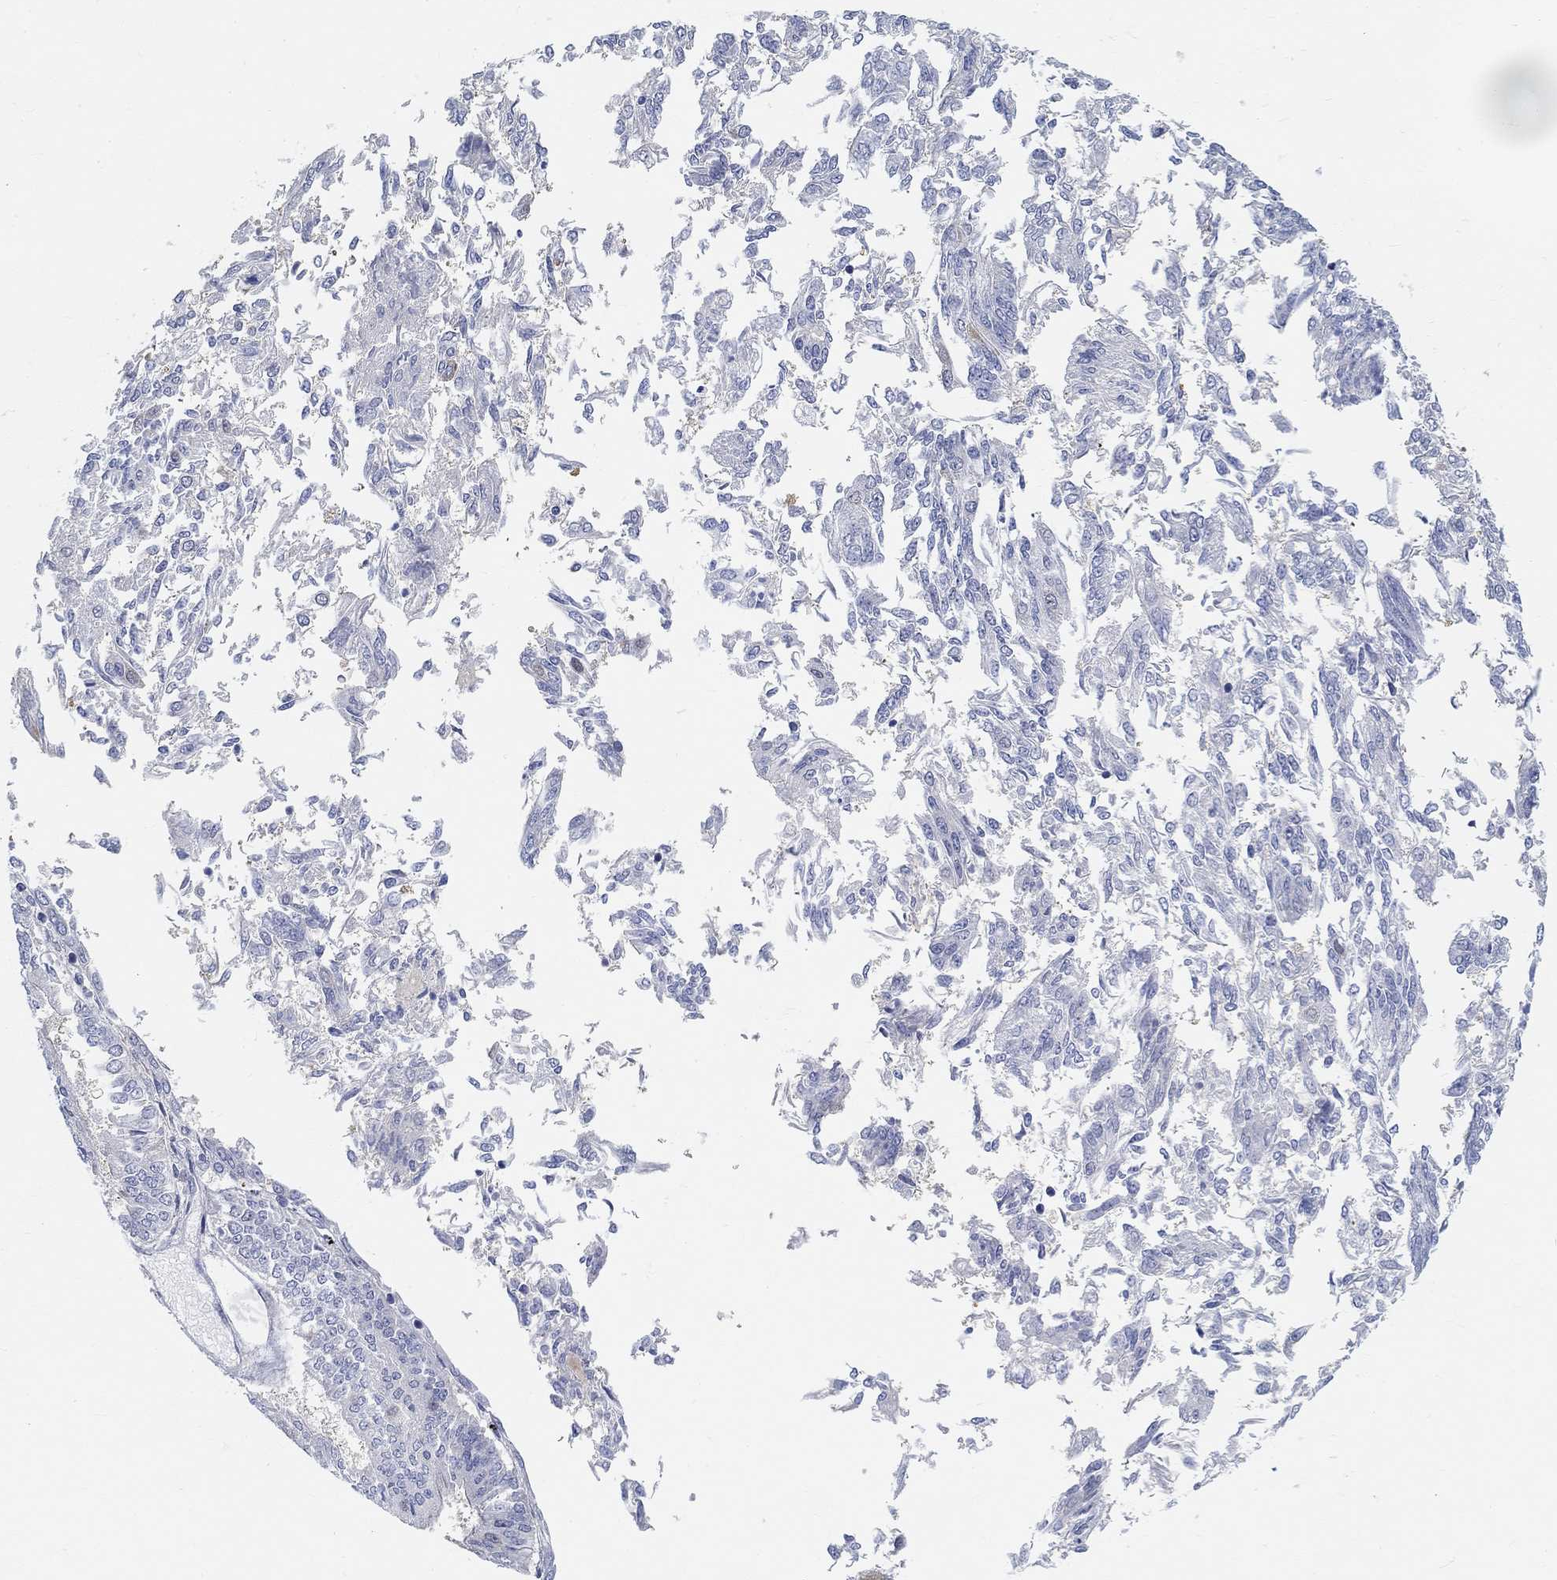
{"staining": {"intensity": "negative", "quantity": "none", "location": "none"}, "tissue": "endometrial cancer", "cell_type": "Tumor cells", "image_type": "cancer", "snomed": [{"axis": "morphology", "description": "Adenocarcinoma, NOS"}, {"axis": "topography", "description": "Endometrium"}], "caption": "DAB (3,3'-diaminobenzidine) immunohistochemical staining of human endometrial cancer (adenocarcinoma) exhibits no significant staining in tumor cells.", "gene": "SNTG2", "patient": {"sex": "female", "age": 58}}